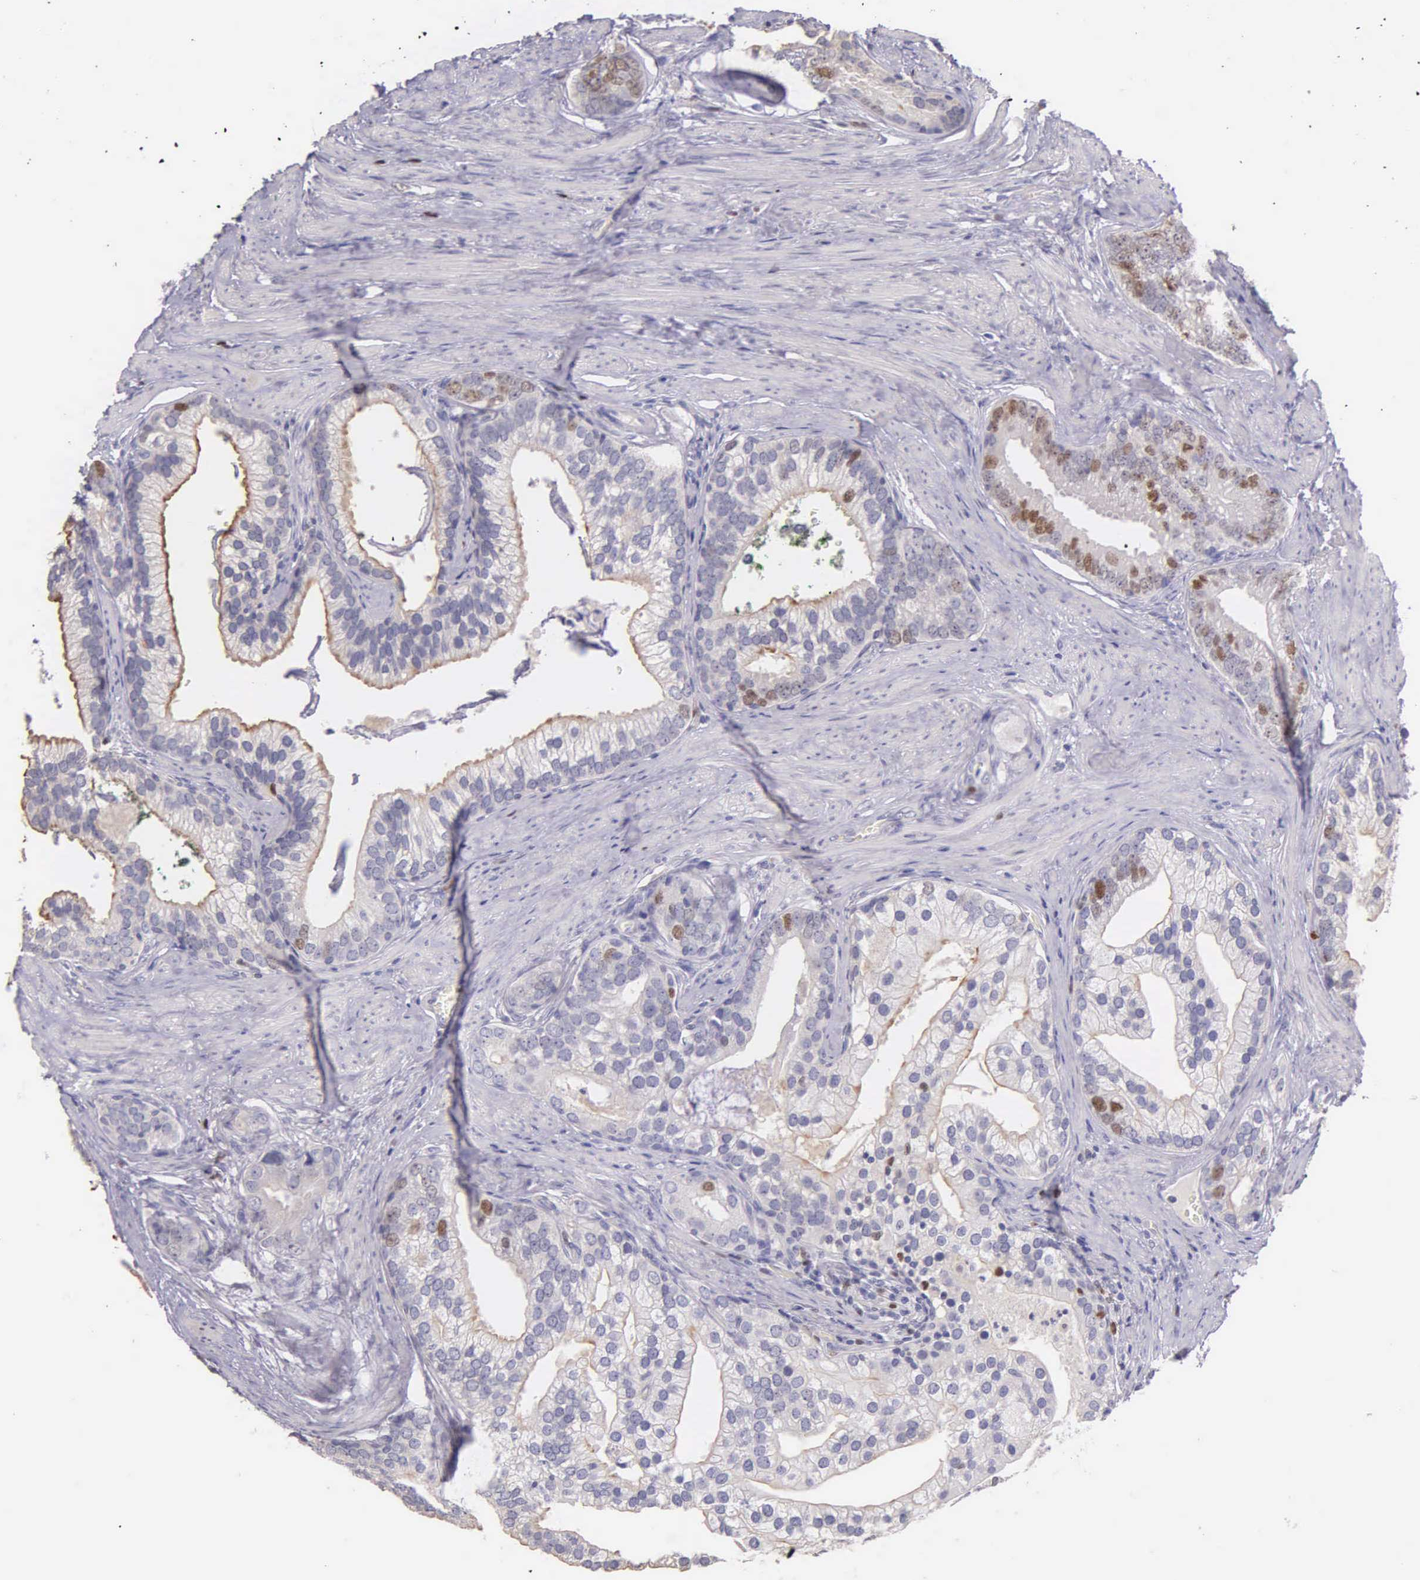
{"staining": {"intensity": "moderate", "quantity": "<25%", "location": "nuclear"}, "tissue": "prostate cancer", "cell_type": "Tumor cells", "image_type": "cancer", "snomed": [{"axis": "morphology", "description": "Adenocarcinoma, Medium grade"}, {"axis": "topography", "description": "Prostate"}], "caption": "Human medium-grade adenocarcinoma (prostate) stained with a brown dye demonstrates moderate nuclear positive positivity in about <25% of tumor cells.", "gene": "MCM5", "patient": {"sex": "male", "age": 65}}